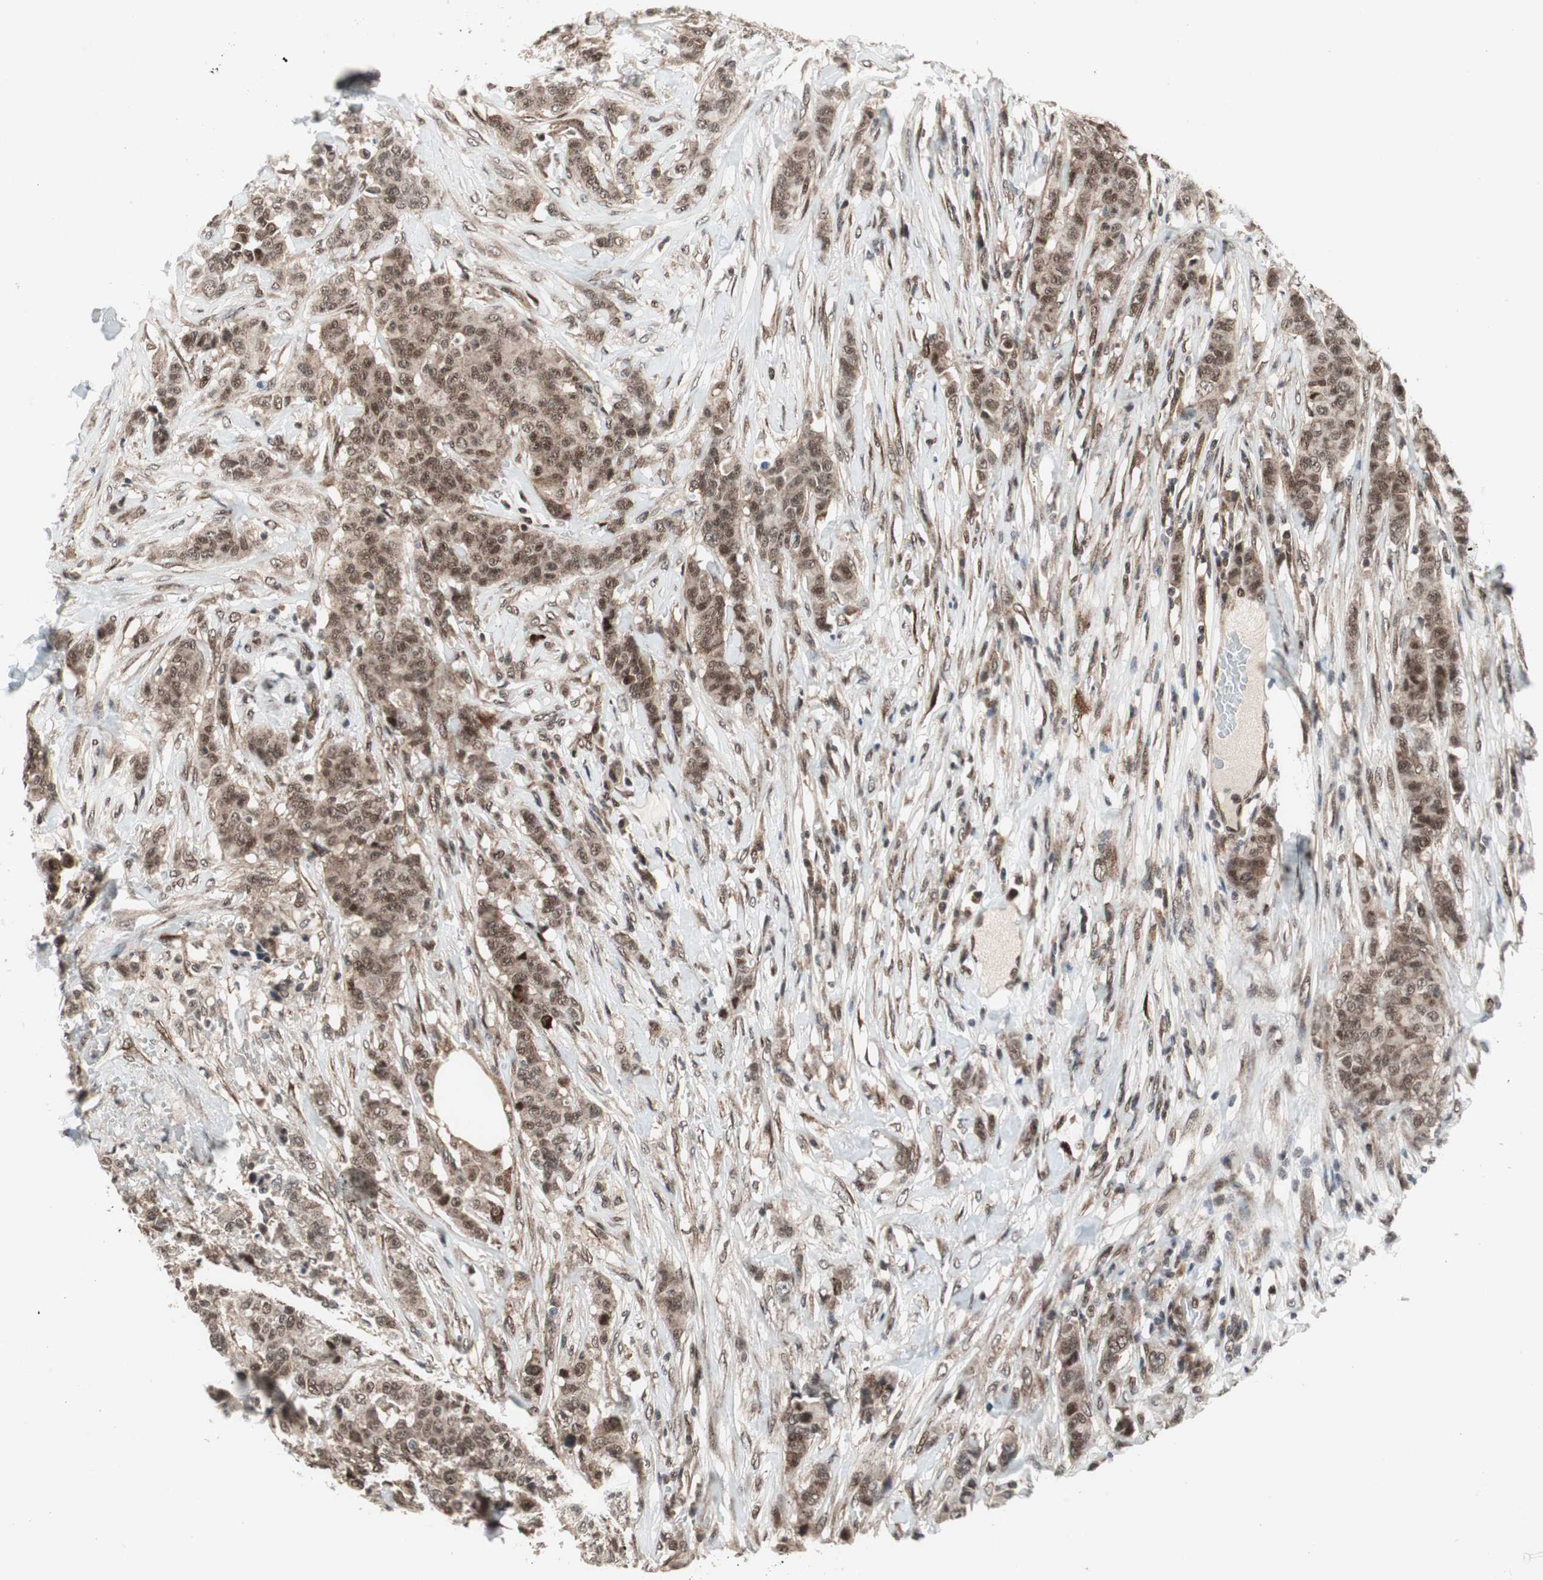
{"staining": {"intensity": "strong", "quantity": ">75%", "location": "cytoplasmic/membranous,nuclear"}, "tissue": "breast cancer", "cell_type": "Tumor cells", "image_type": "cancer", "snomed": [{"axis": "morphology", "description": "Duct carcinoma"}, {"axis": "topography", "description": "Breast"}], "caption": "Protein expression analysis of human breast cancer (invasive ductal carcinoma) reveals strong cytoplasmic/membranous and nuclear staining in approximately >75% of tumor cells.", "gene": "TCF12", "patient": {"sex": "female", "age": 40}}